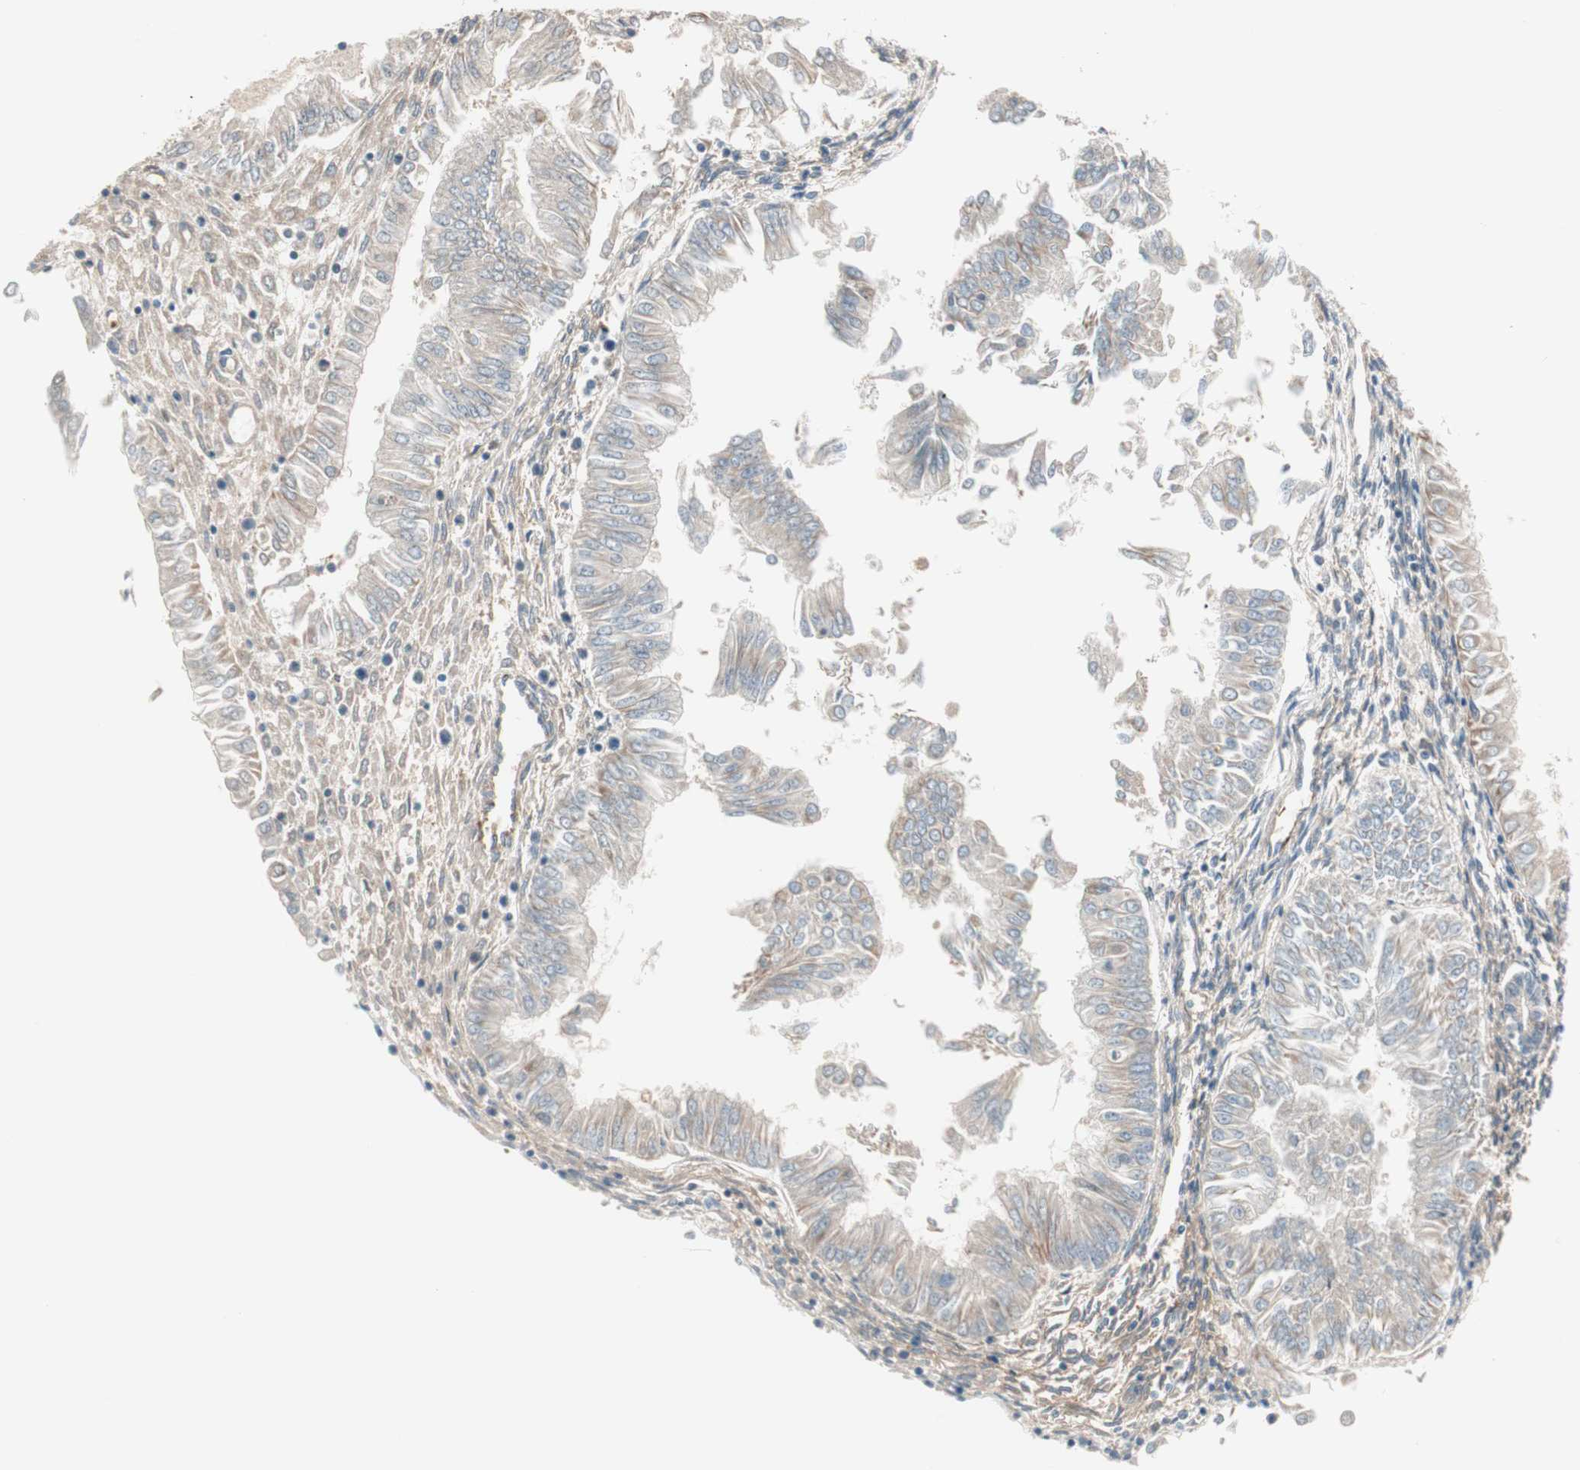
{"staining": {"intensity": "weak", "quantity": ">75%", "location": "cytoplasmic/membranous"}, "tissue": "endometrial cancer", "cell_type": "Tumor cells", "image_type": "cancer", "snomed": [{"axis": "morphology", "description": "Adenocarcinoma, NOS"}, {"axis": "topography", "description": "Endometrium"}], "caption": "About >75% of tumor cells in endometrial cancer show weak cytoplasmic/membranous protein positivity as visualized by brown immunohistochemical staining.", "gene": "GALT", "patient": {"sex": "female", "age": 53}}